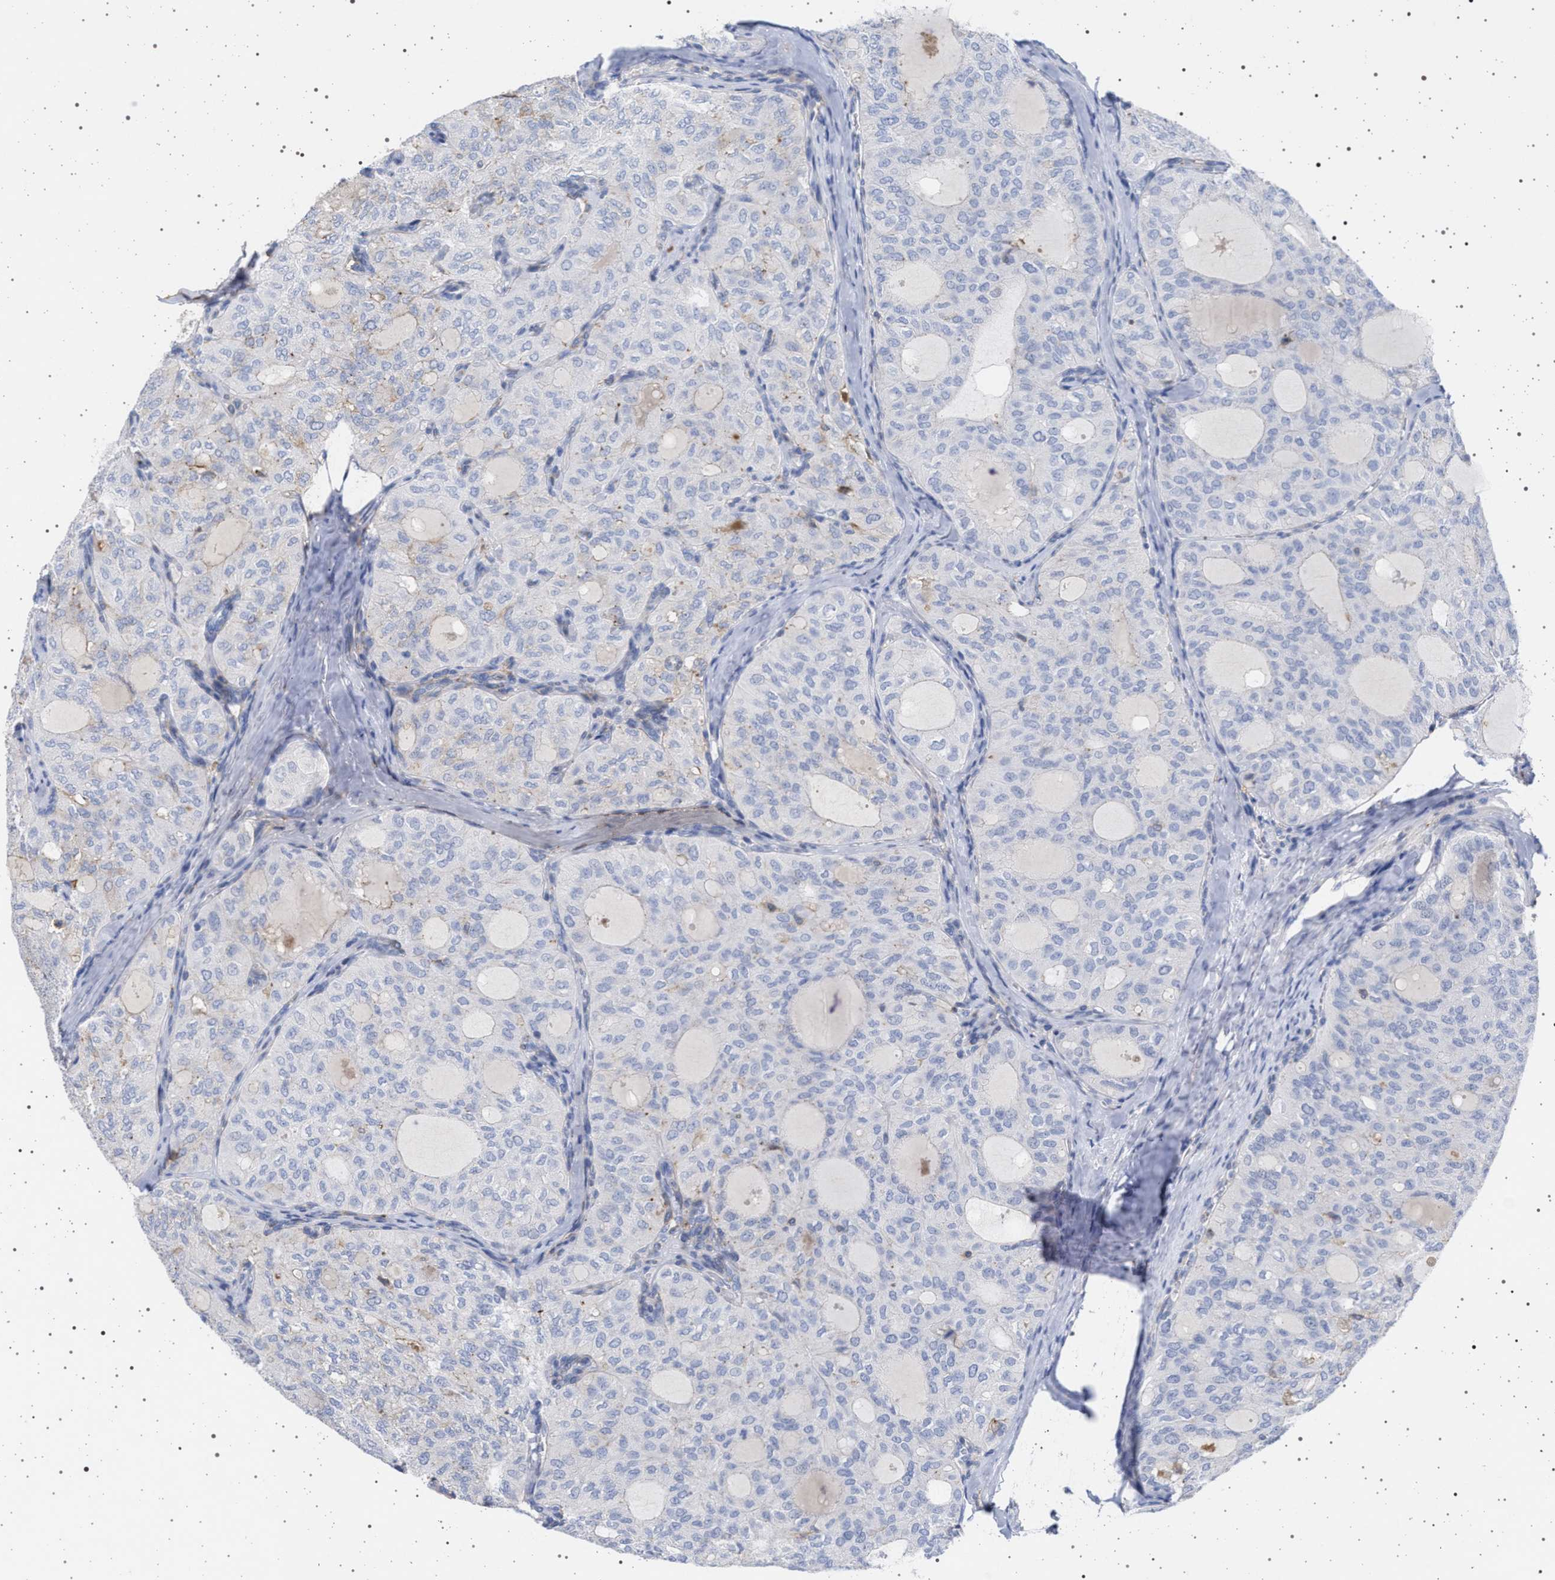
{"staining": {"intensity": "negative", "quantity": "none", "location": "none"}, "tissue": "thyroid cancer", "cell_type": "Tumor cells", "image_type": "cancer", "snomed": [{"axis": "morphology", "description": "Follicular adenoma carcinoma, NOS"}, {"axis": "topography", "description": "Thyroid gland"}], "caption": "Immunohistochemistry histopathology image of human thyroid cancer stained for a protein (brown), which exhibits no staining in tumor cells.", "gene": "PLG", "patient": {"sex": "male", "age": 75}}